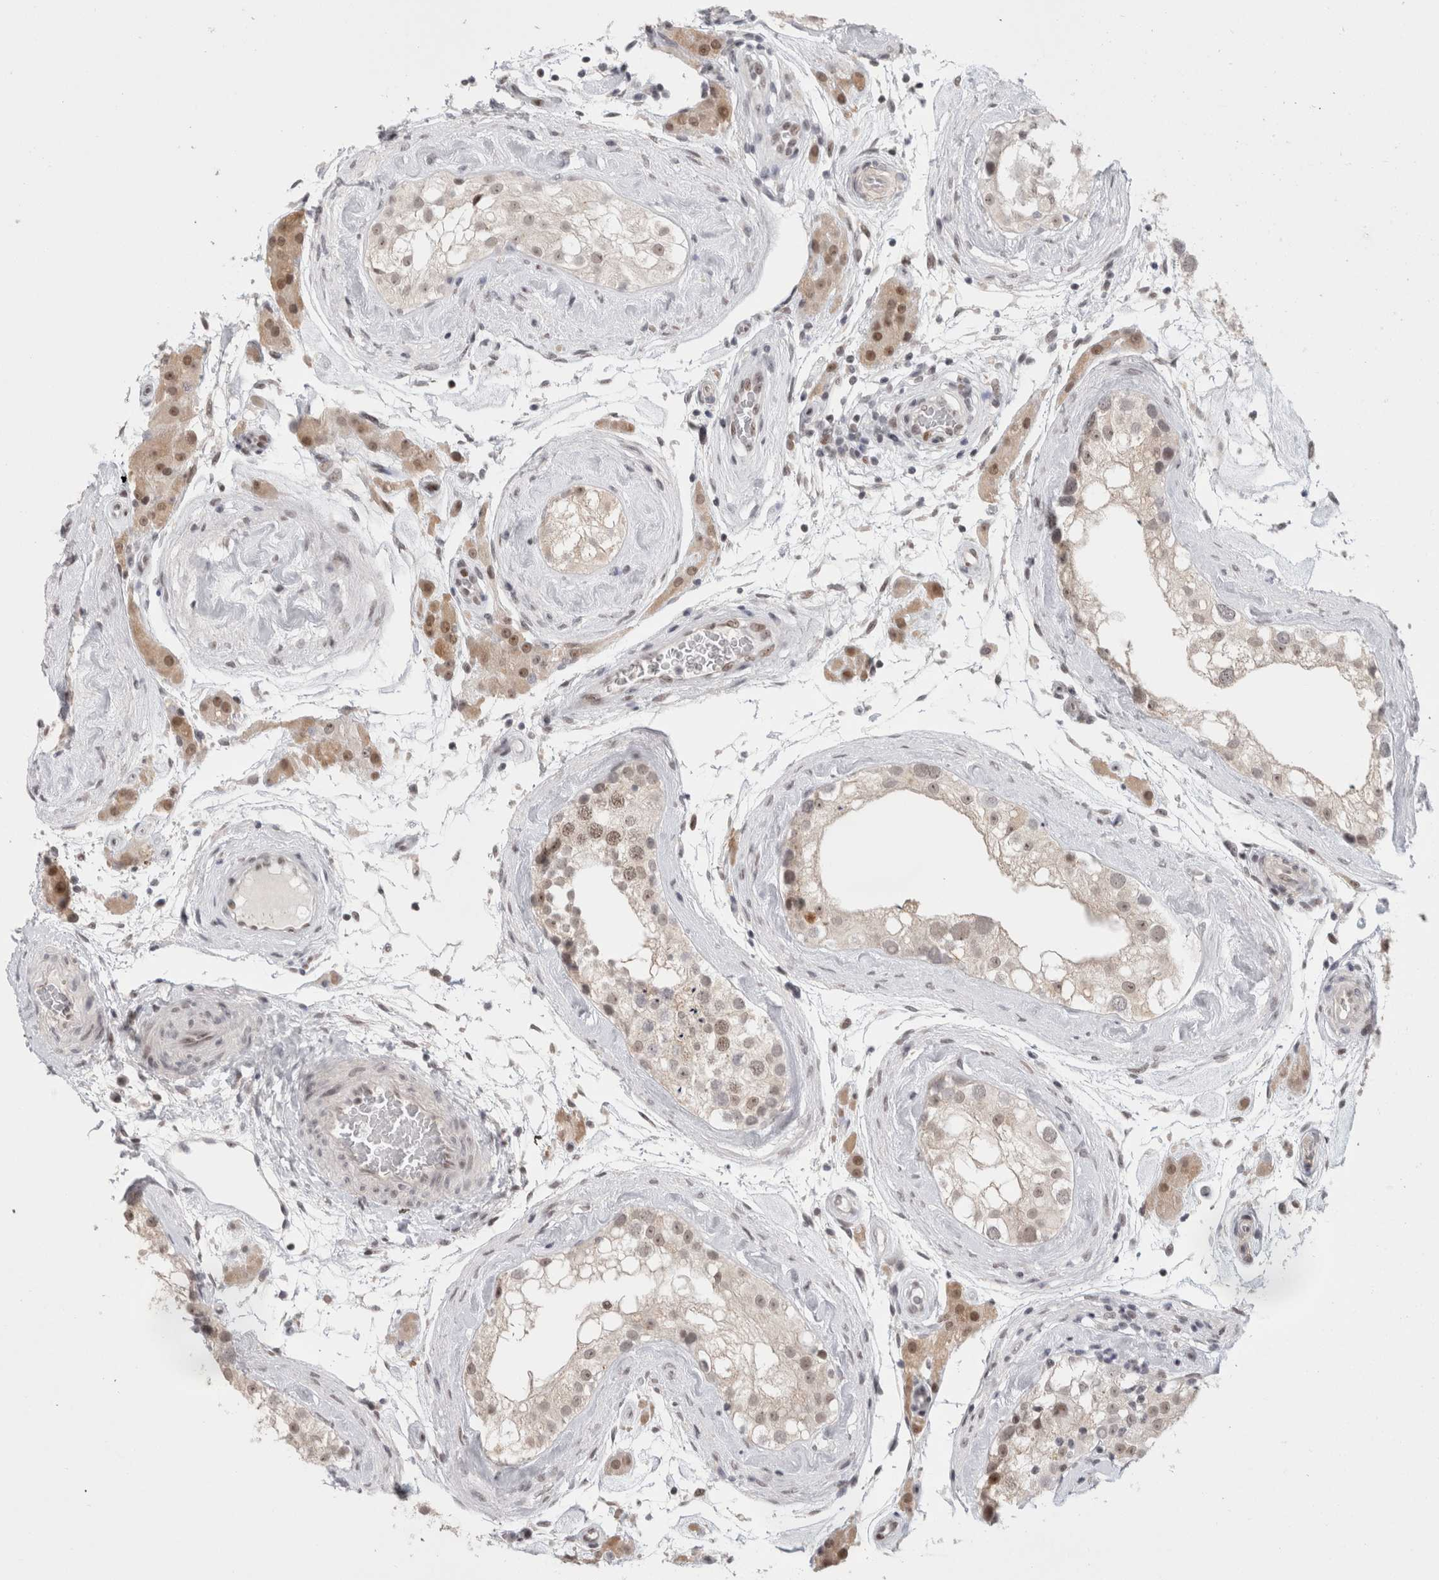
{"staining": {"intensity": "weak", "quantity": "25%-75%", "location": "nuclear"}, "tissue": "testis", "cell_type": "Cells in seminiferous ducts", "image_type": "normal", "snomed": [{"axis": "morphology", "description": "Normal tissue, NOS"}, {"axis": "topography", "description": "Testis"}], "caption": "Immunohistochemical staining of benign human testis shows 25%-75% levels of weak nuclear protein positivity in approximately 25%-75% of cells in seminiferous ducts.", "gene": "SENP6", "patient": {"sex": "male", "age": 46}}